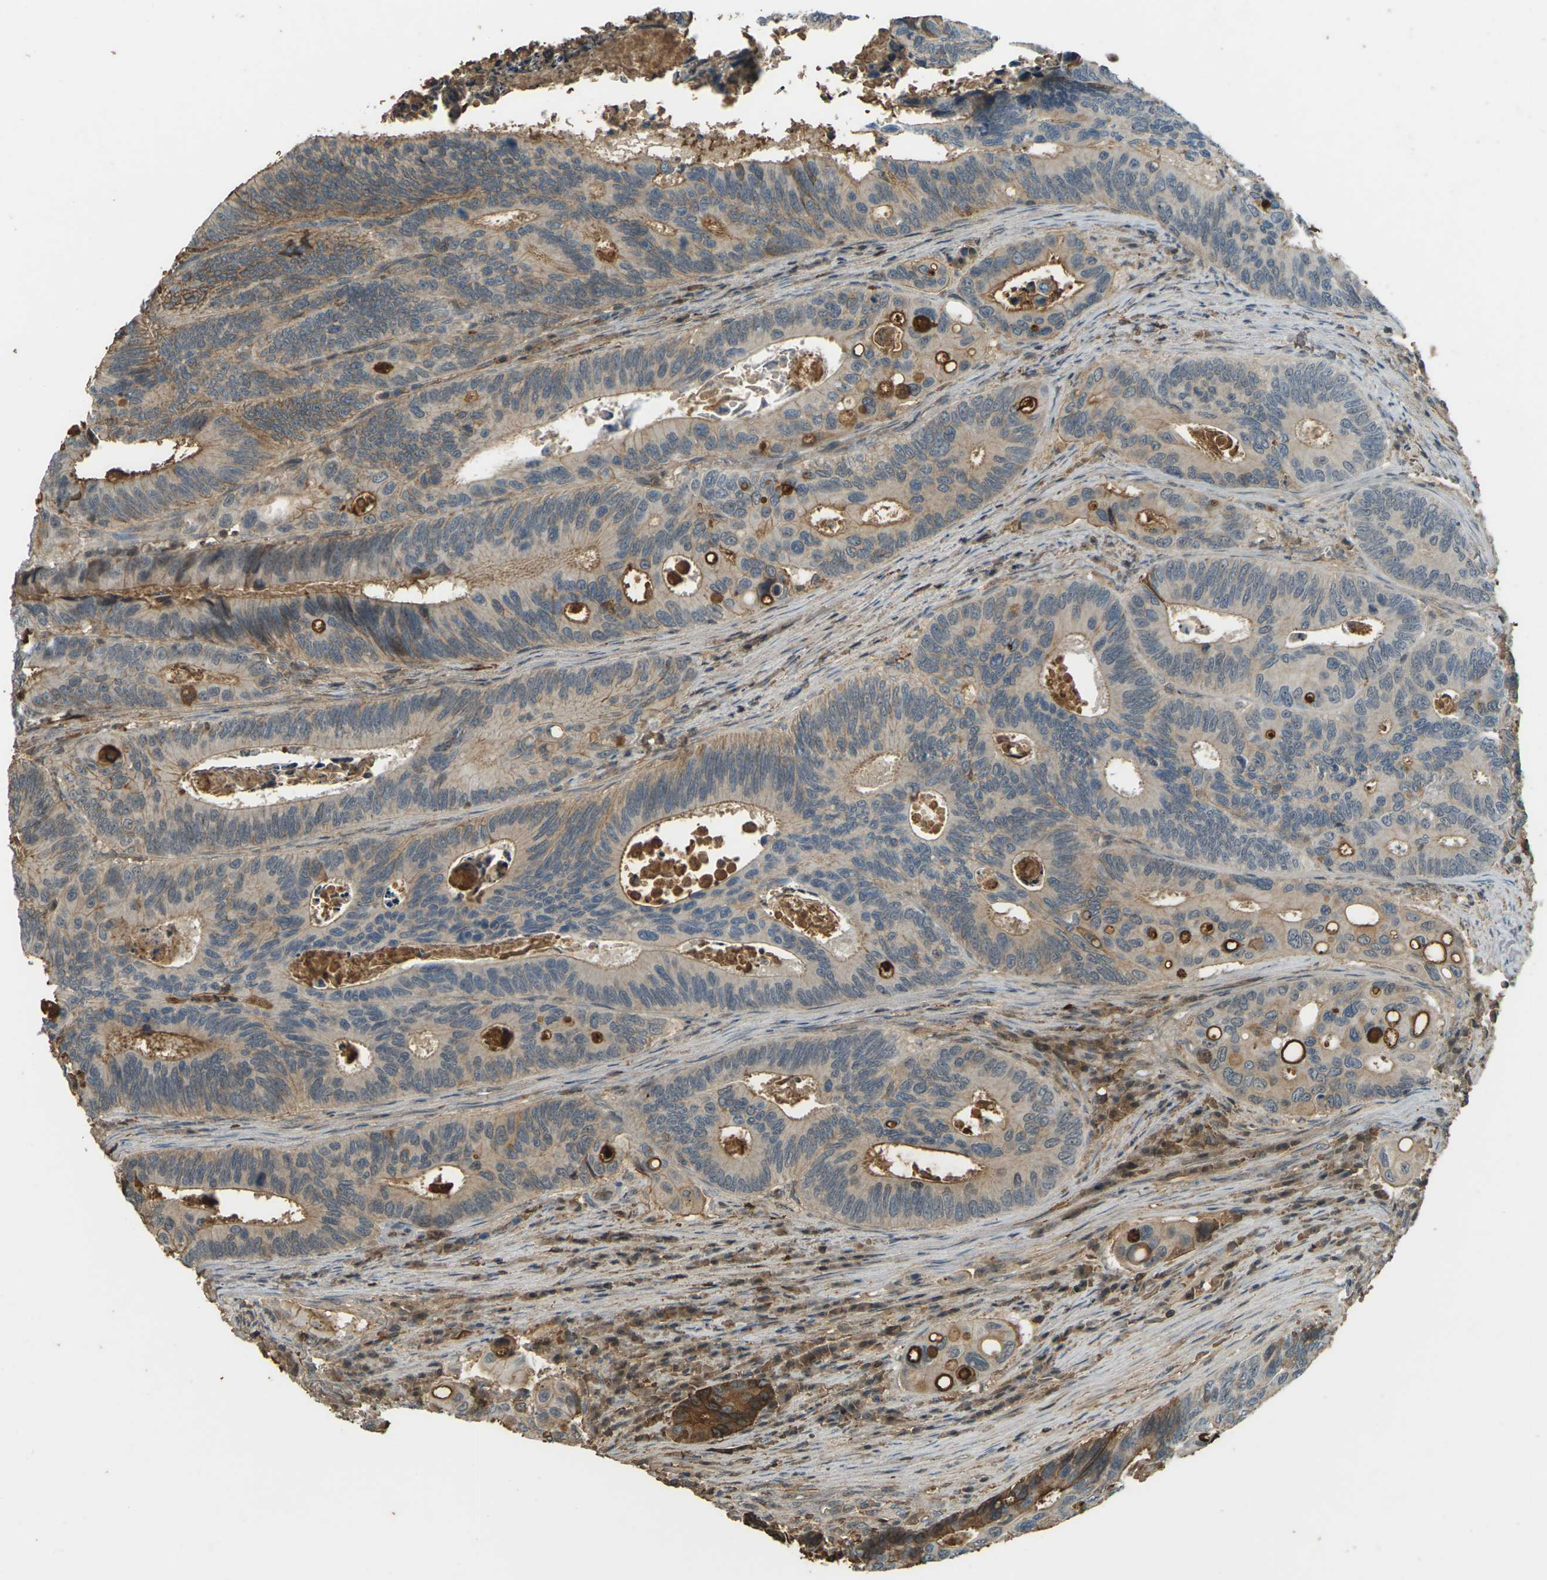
{"staining": {"intensity": "moderate", "quantity": "25%-75%", "location": "cytoplasmic/membranous"}, "tissue": "colorectal cancer", "cell_type": "Tumor cells", "image_type": "cancer", "snomed": [{"axis": "morphology", "description": "Inflammation, NOS"}, {"axis": "morphology", "description": "Adenocarcinoma, NOS"}, {"axis": "topography", "description": "Colon"}], "caption": "Protein expression analysis of colorectal cancer (adenocarcinoma) shows moderate cytoplasmic/membranous positivity in about 25%-75% of tumor cells.", "gene": "CYP1B1", "patient": {"sex": "male", "age": 72}}